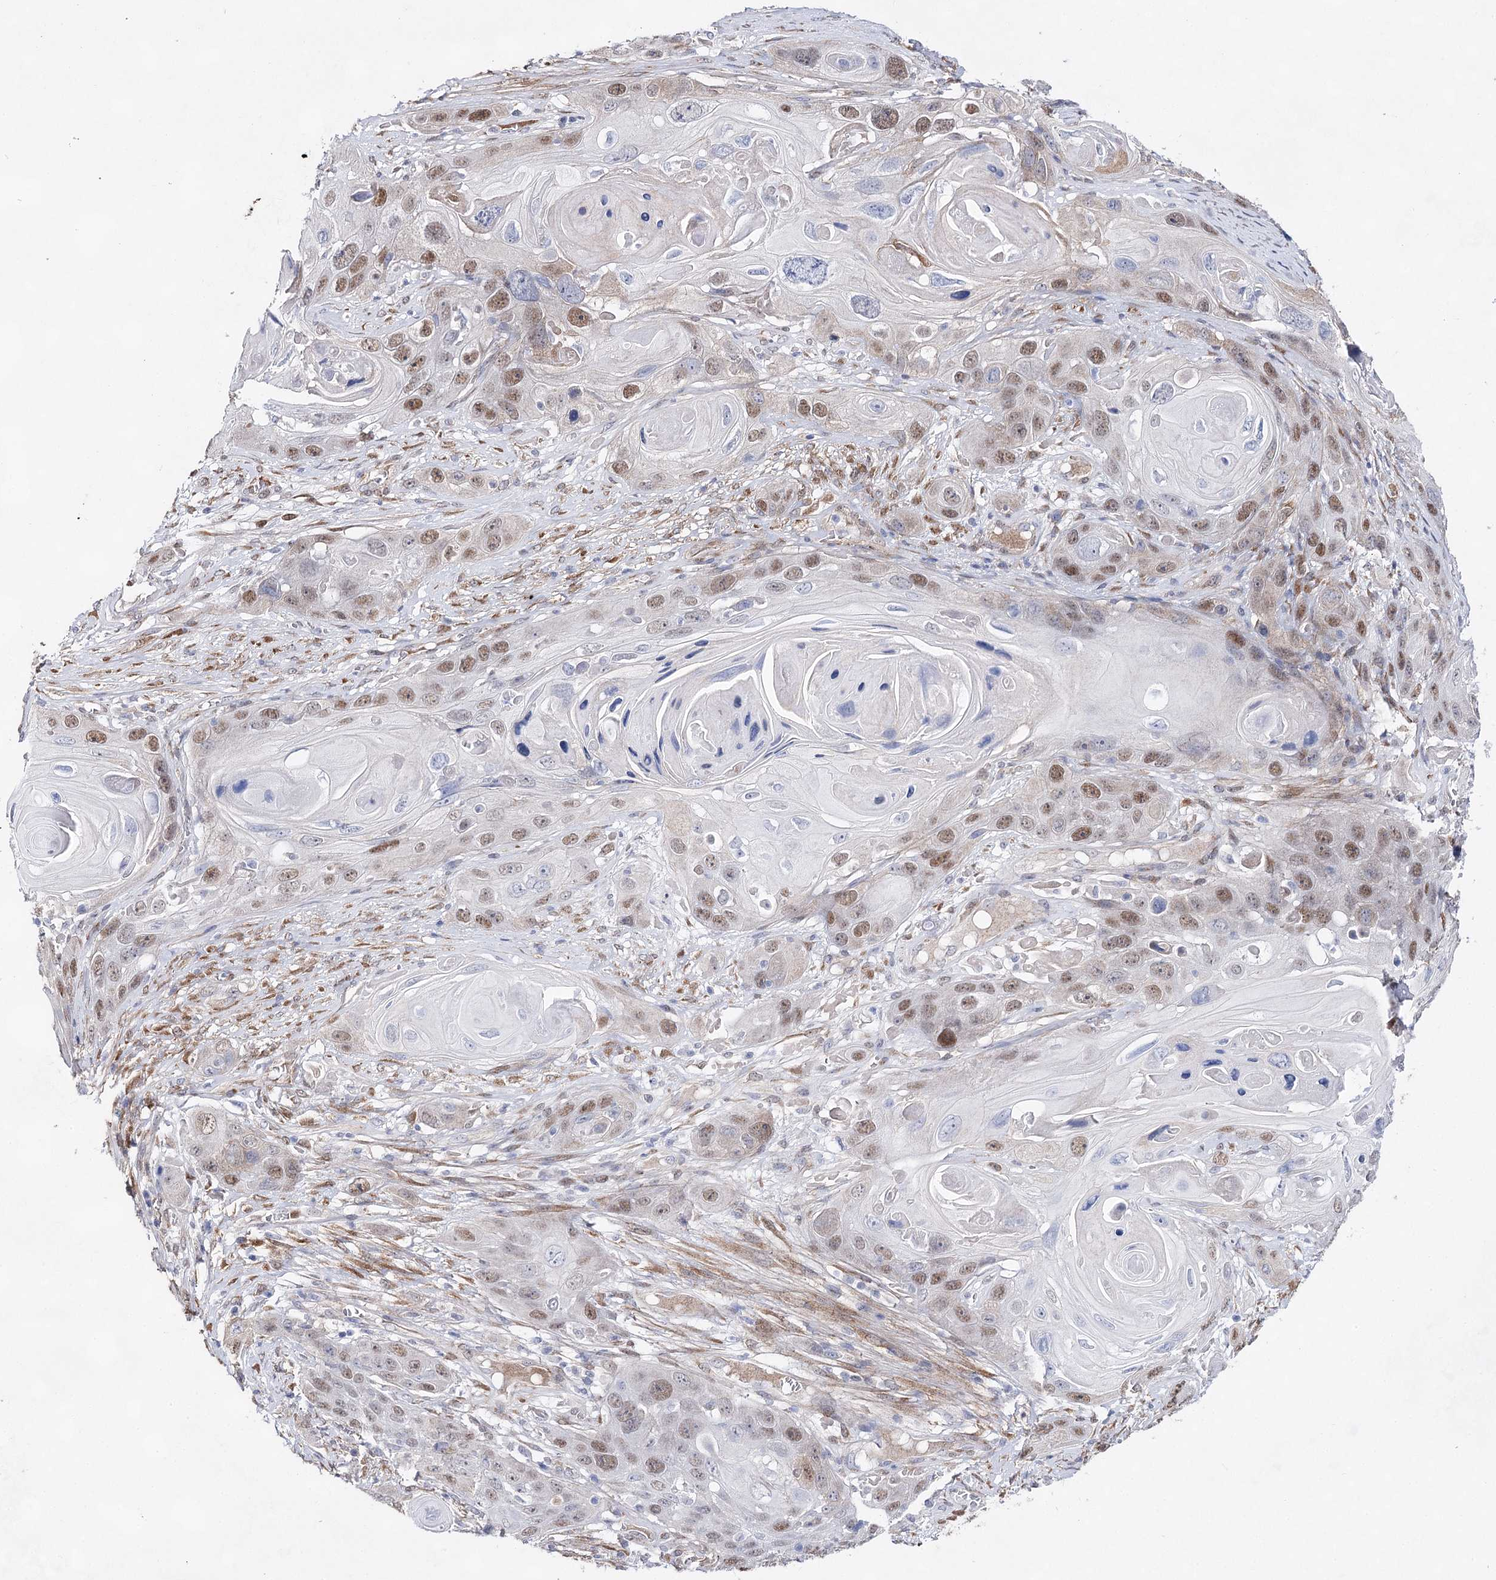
{"staining": {"intensity": "moderate", "quantity": "25%-75%", "location": "nuclear"}, "tissue": "skin cancer", "cell_type": "Tumor cells", "image_type": "cancer", "snomed": [{"axis": "morphology", "description": "Squamous cell carcinoma, NOS"}, {"axis": "topography", "description": "Skin"}], "caption": "Immunohistochemistry (IHC) of human skin squamous cell carcinoma exhibits medium levels of moderate nuclear staining in about 25%-75% of tumor cells. The staining was performed using DAB, with brown indicating positive protein expression. Nuclei are stained blue with hematoxylin.", "gene": "UGDH", "patient": {"sex": "male", "age": 55}}